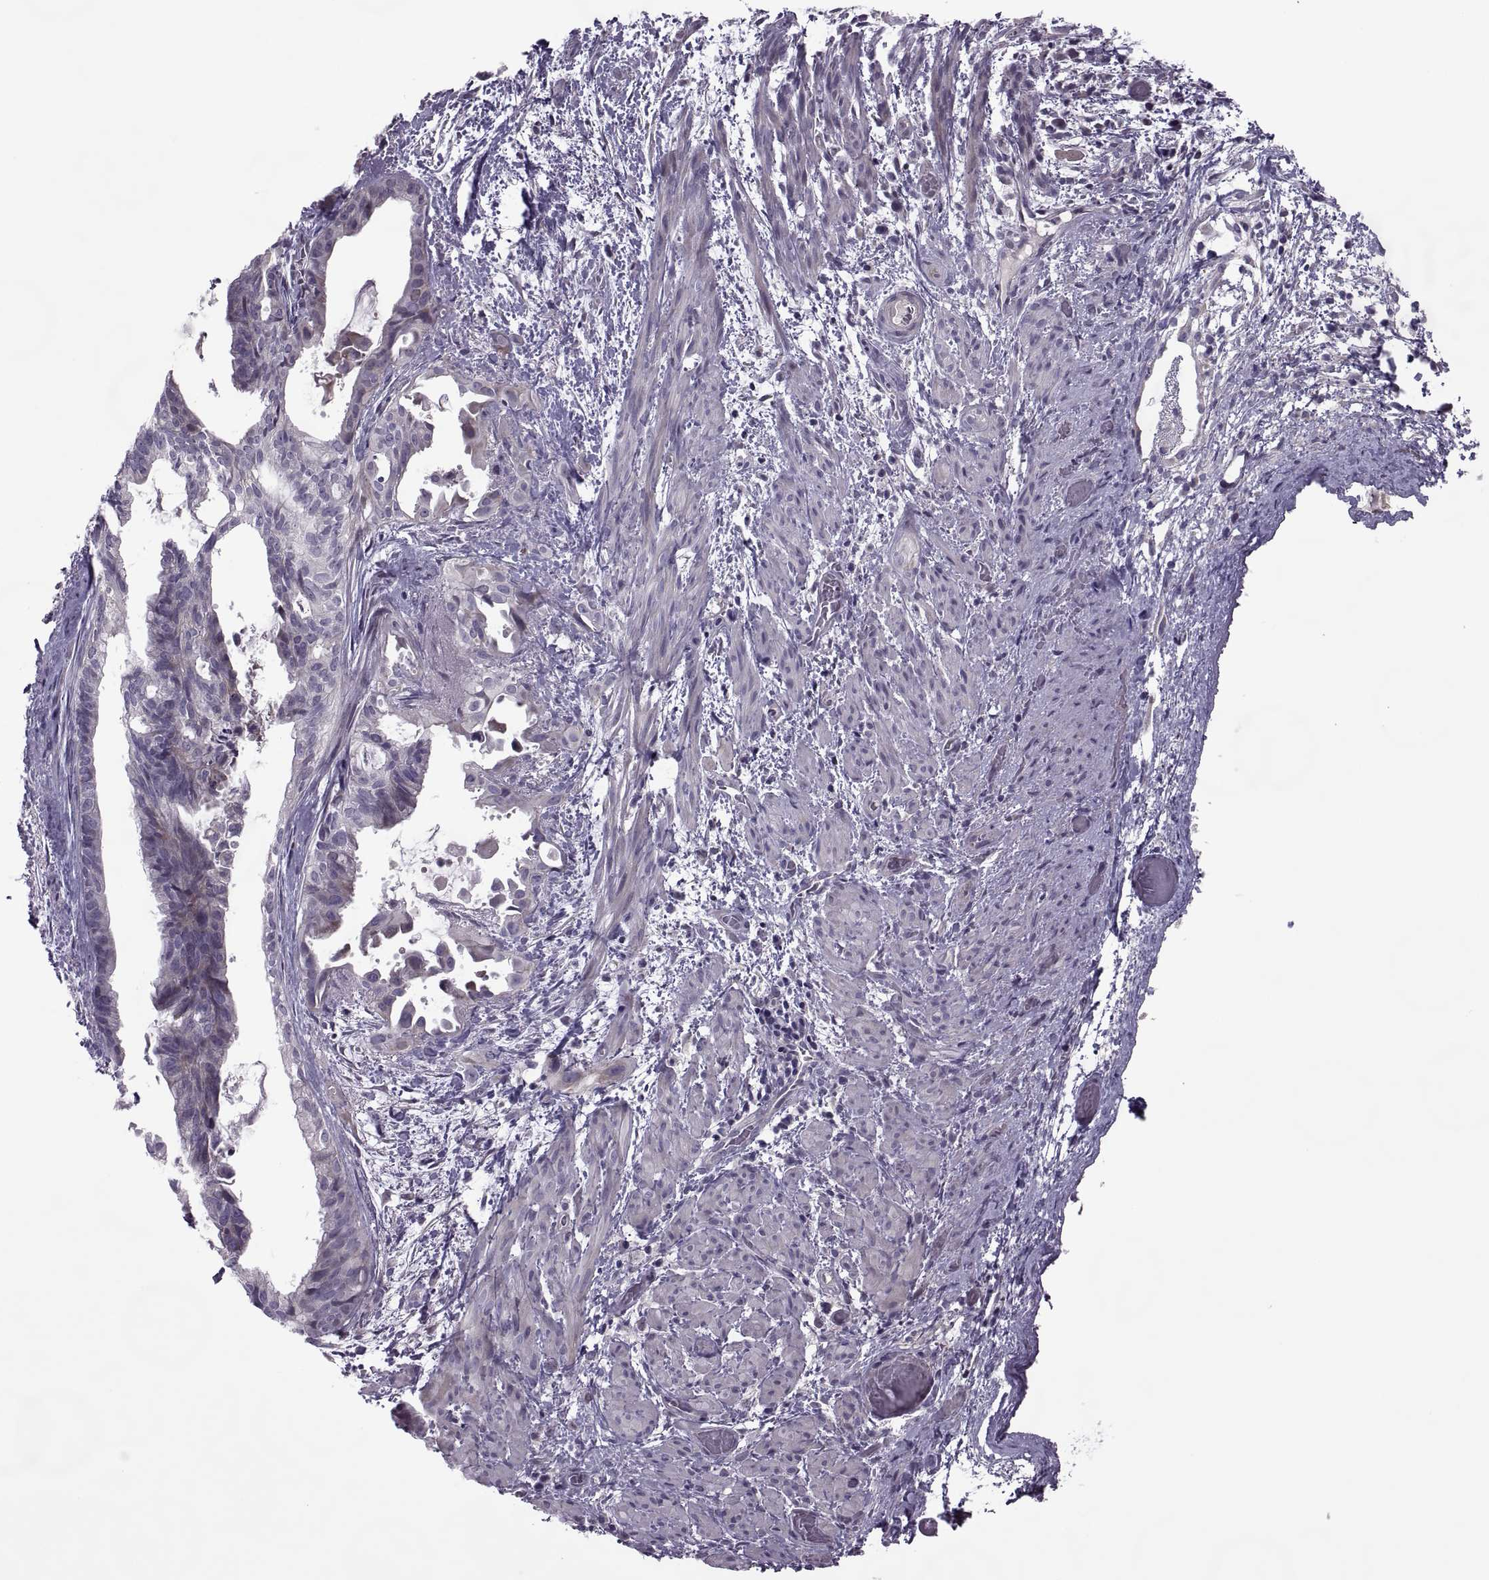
{"staining": {"intensity": "negative", "quantity": "none", "location": "none"}, "tissue": "endometrial cancer", "cell_type": "Tumor cells", "image_type": "cancer", "snomed": [{"axis": "morphology", "description": "Adenocarcinoma, NOS"}, {"axis": "topography", "description": "Endometrium"}], "caption": "This is an IHC image of human adenocarcinoma (endometrial). There is no staining in tumor cells.", "gene": "ODF3", "patient": {"sex": "female", "age": 86}}